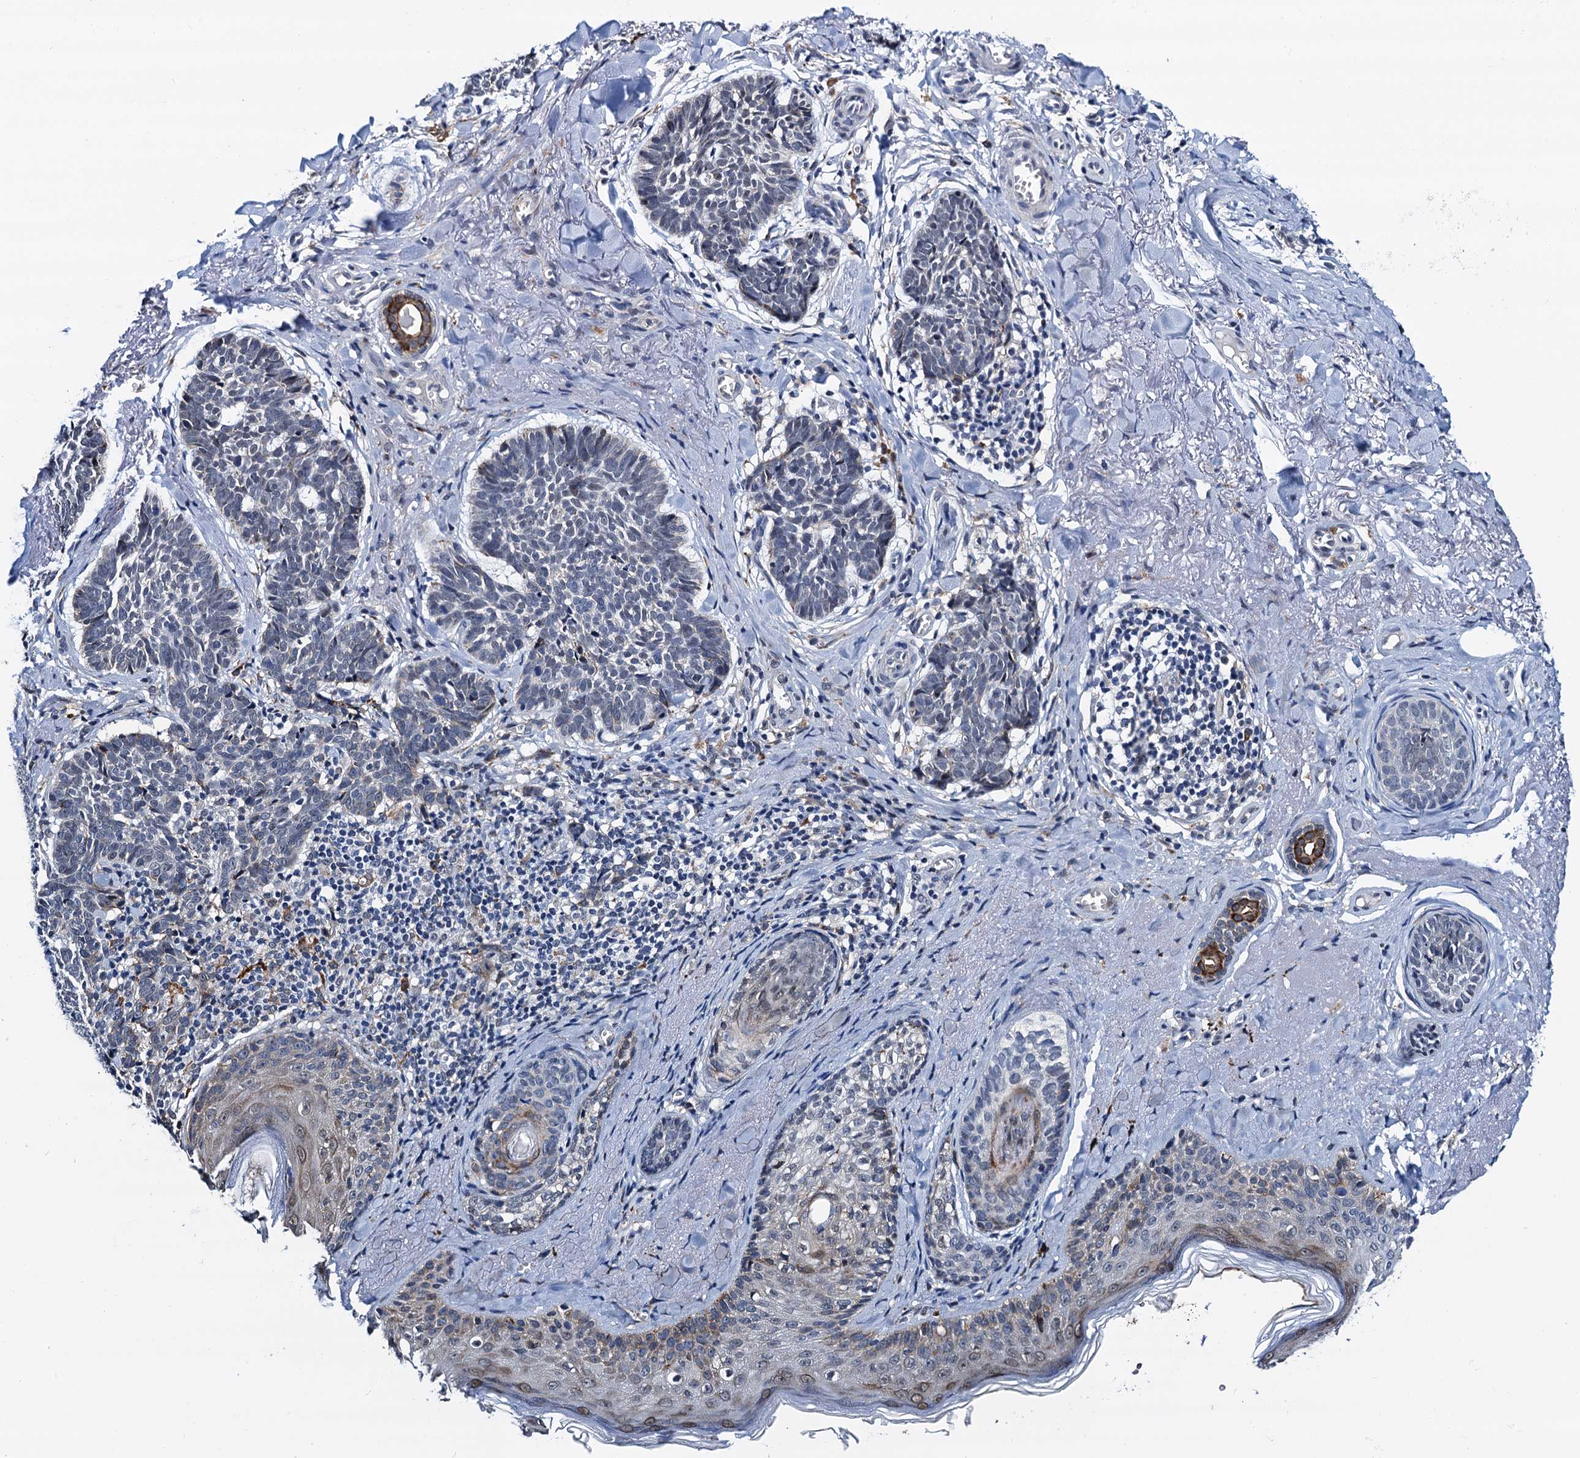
{"staining": {"intensity": "negative", "quantity": "none", "location": "none"}, "tissue": "skin cancer", "cell_type": "Tumor cells", "image_type": "cancer", "snomed": [{"axis": "morphology", "description": "Basal cell carcinoma"}, {"axis": "topography", "description": "Skin"}], "caption": "A micrograph of human basal cell carcinoma (skin) is negative for staining in tumor cells. (Brightfield microscopy of DAB (3,3'-diaminobenzidine) IHC at high magnification).", "gene": "SLC7A10", "patient": {"sex": "female", "age": 74}}